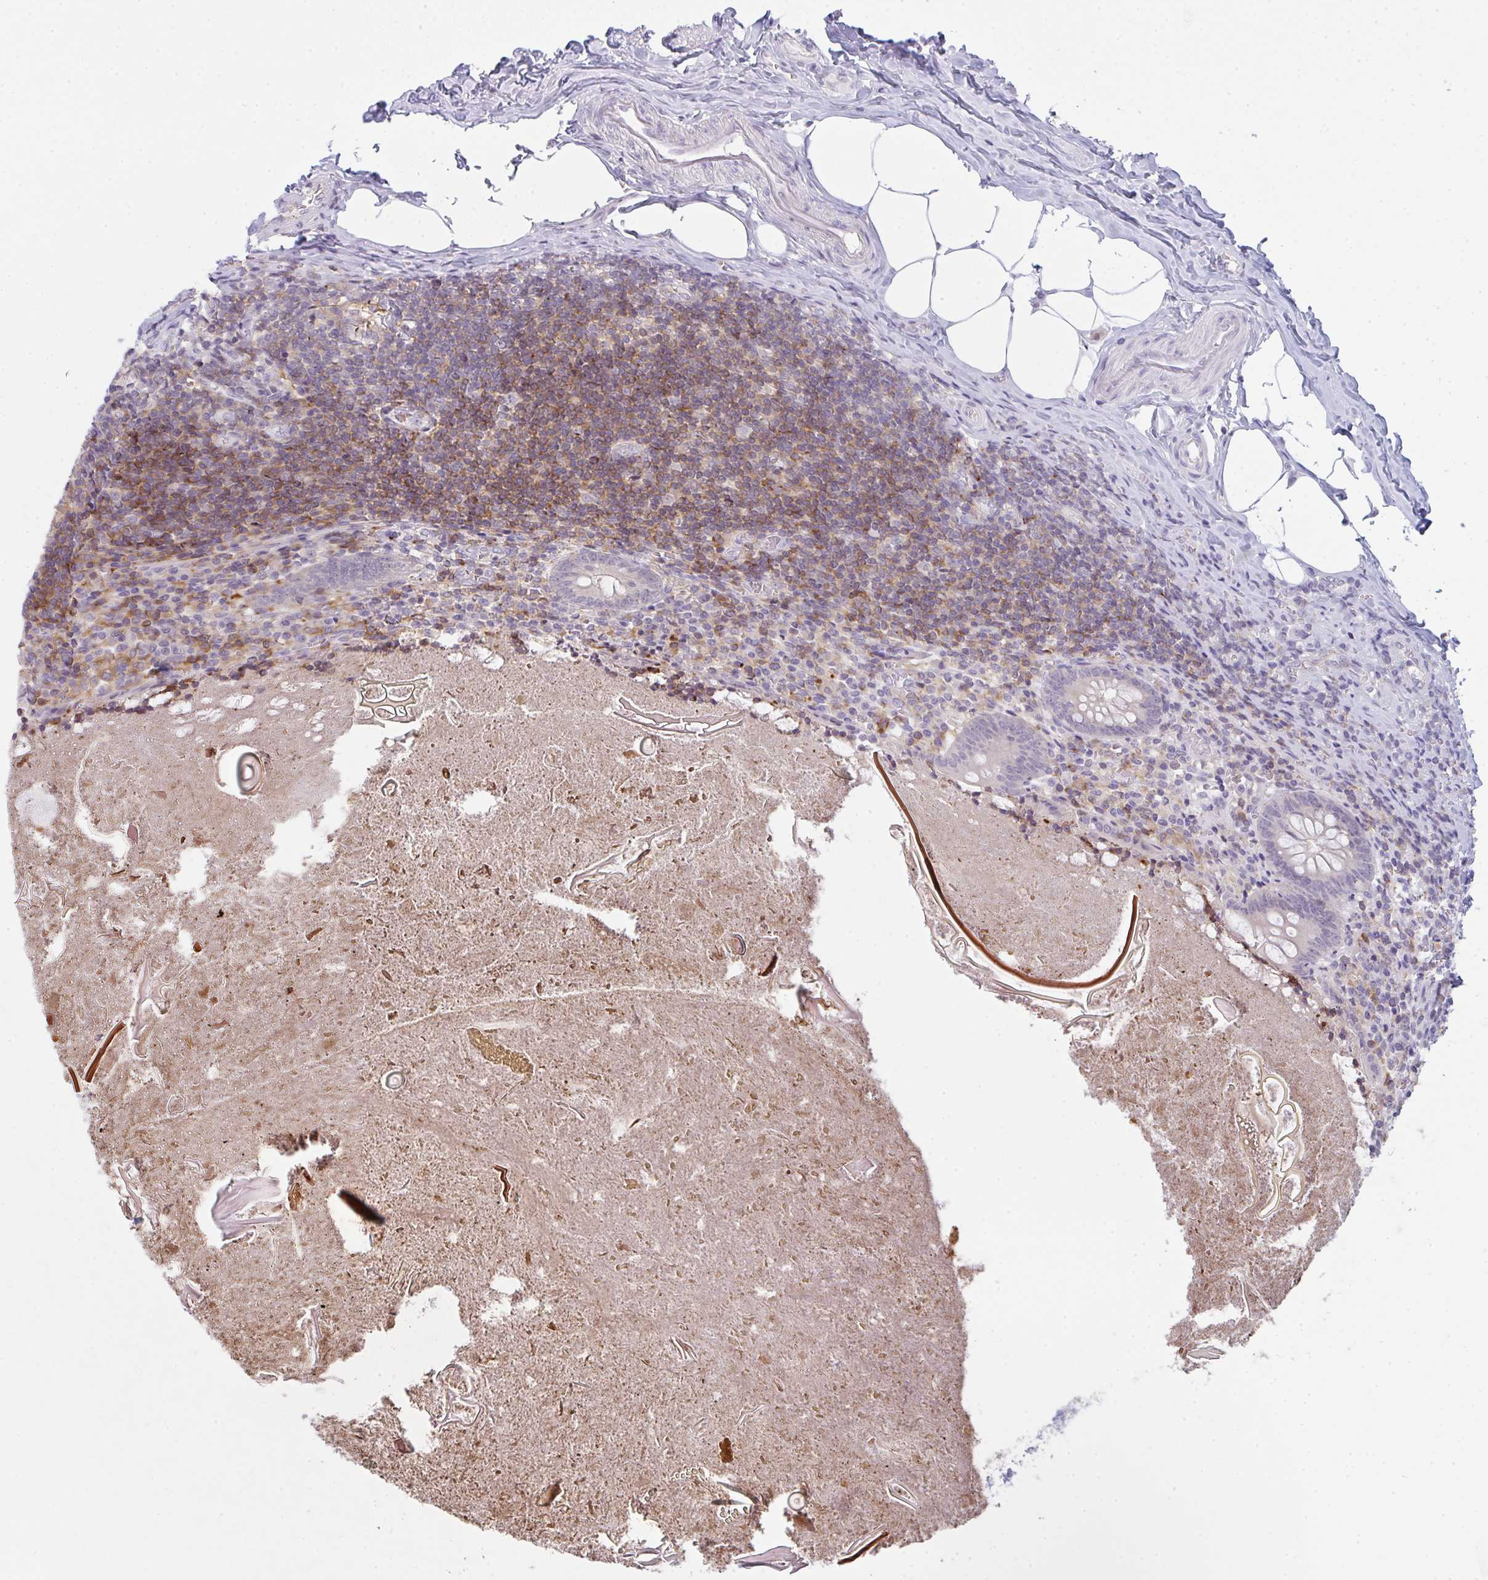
{"staining": {"intensity": "negative", "quantity": "none", "location": "none"}, "tissue": "appendix", "cell_type": "Glandular cells", "image_type": "normal", "snomed": [{"axis": "morphology", "description": "Normal tissue, NOS"}, {"axis": "topography", "description": "Appendix"}], "caption": "Image shows no significant protein staining in glandular cells of normal appendix.", "gene": "CD80", "patient": {"sex": "female", "age": 17}}